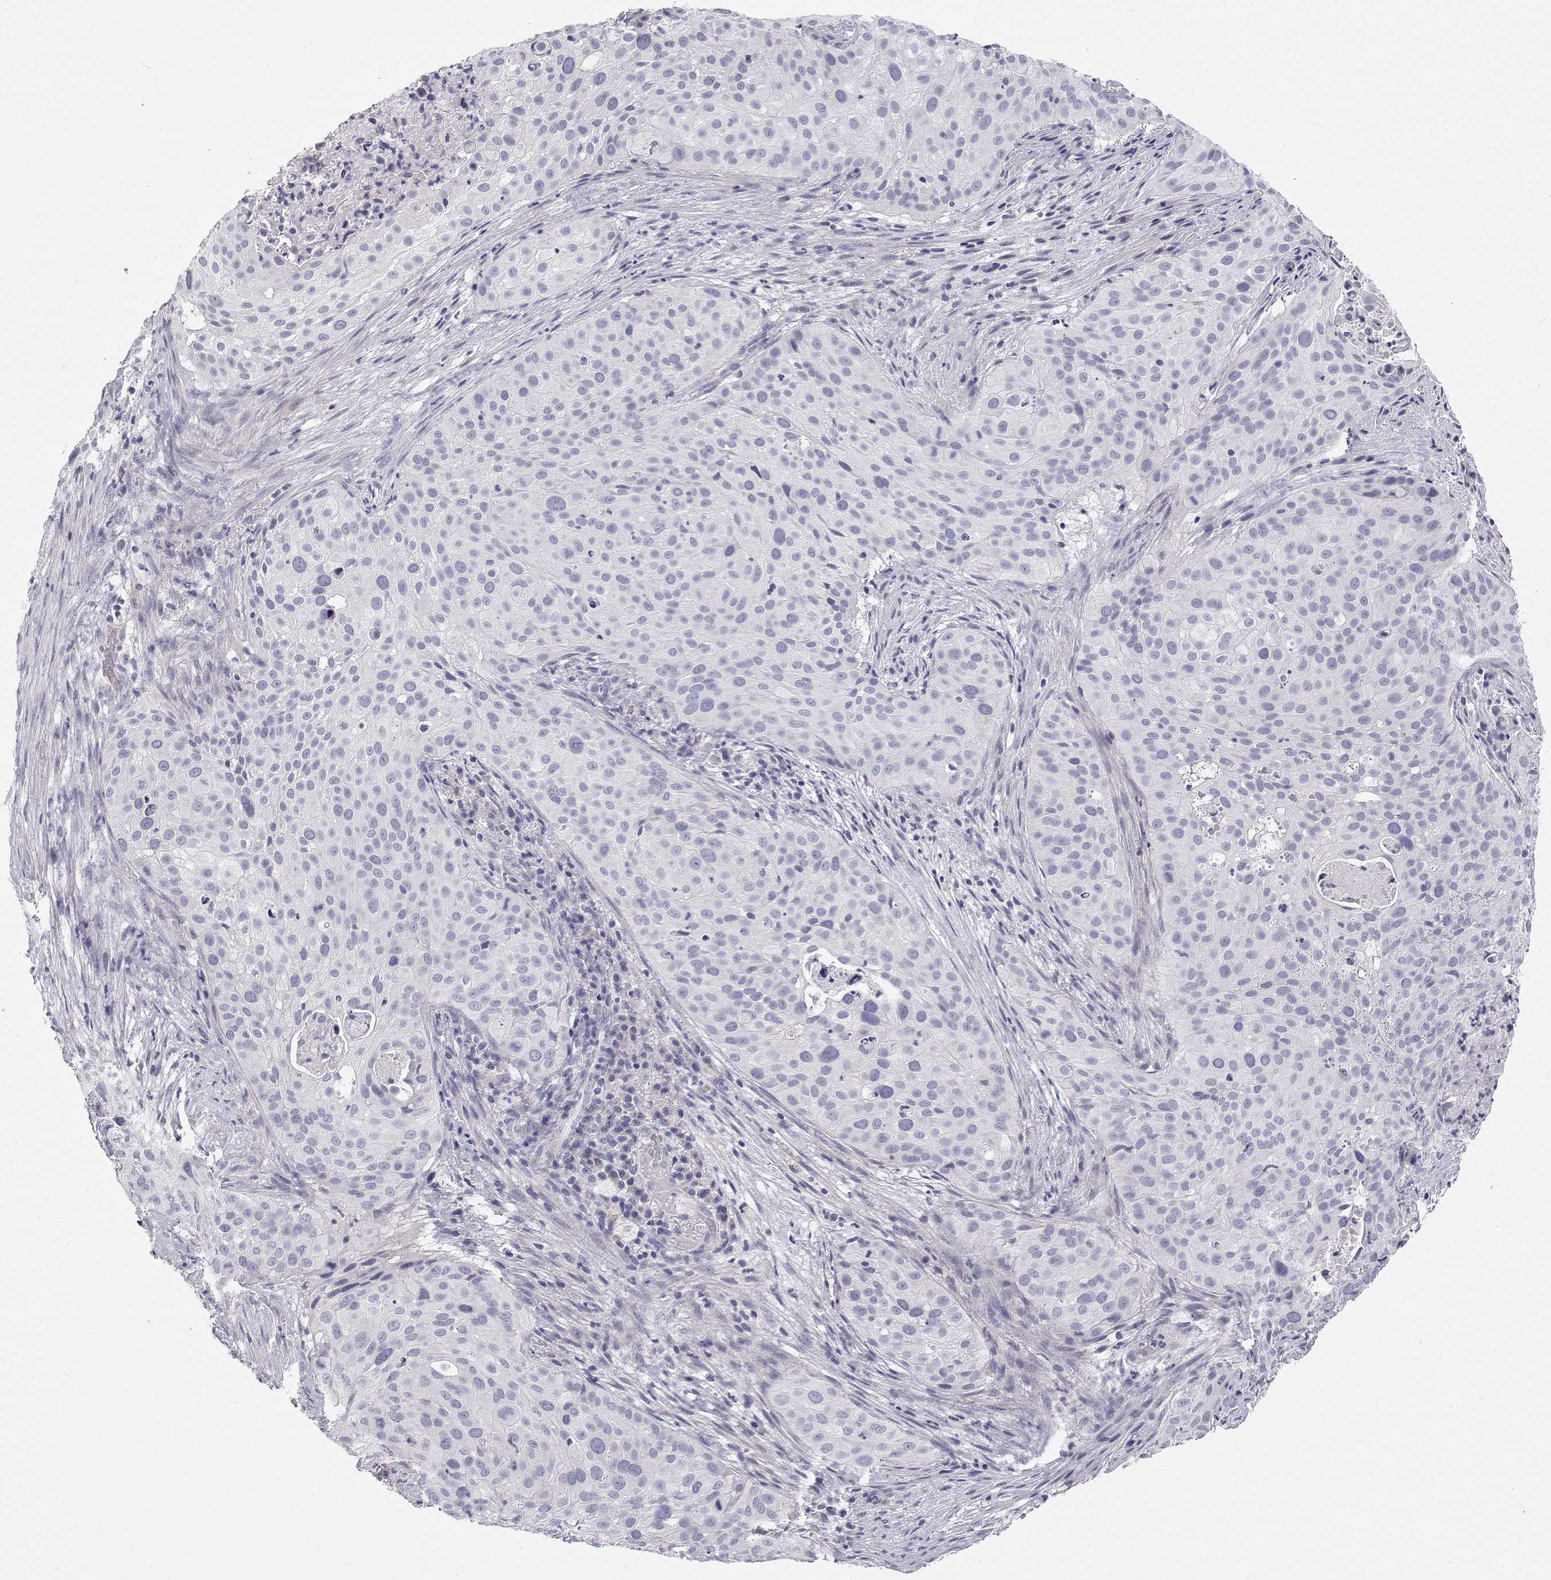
{"staining": {"intensity": "negative", "quantity": "none", "location": "none"}, "tissue": "cervical cancer", "cell_type": "Tumor cells", "image_type": "cancer", "snomed": [{"axis": "morphology", "description": "Squamous cell carcinoma, NOS"}, {"axis": "topography", "description": "Cervix"}], "caption": "Human cervical squamous cell carcinoma stained for a protein using immunohistochemistry (IHC) reveals no expression in tumor cells.", "gene": "ANKRD65", "patient": {"sex": "female", "age": 38}}